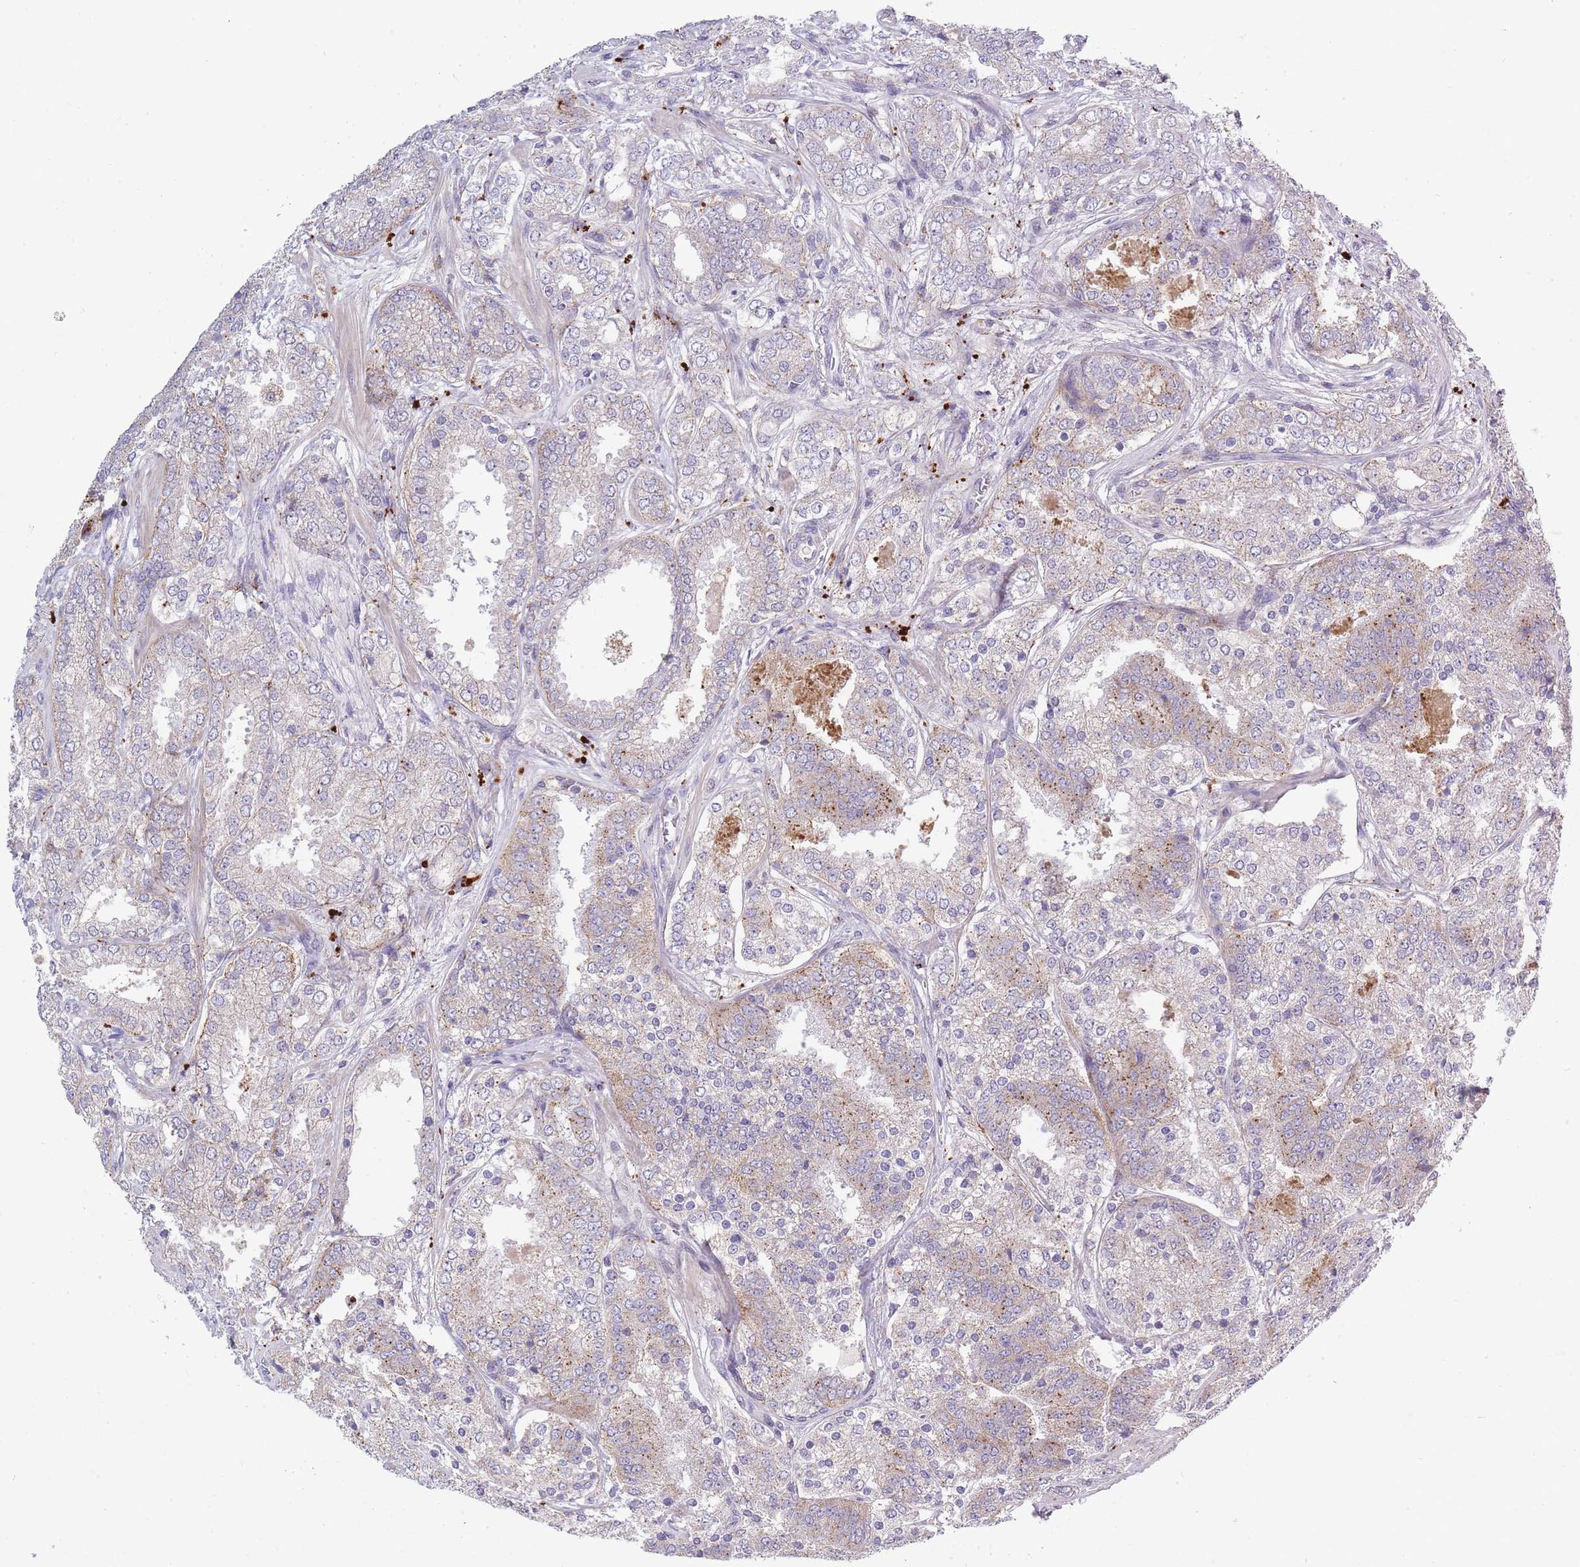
{"staining": {"intensity": "weak", "quantity": "<25%", "location": "cytoplasmic/membranous"}, "tissue": "prostate cancer", "cell_type": "Tumor cells", "image_type": "cancer", "snomed": [{"axis": "morphology", "description": "Adenocarcinoma, High grade"}, {"axis": "topography", "description": "Prostate"}], "caption": "Tumor cells show no significant expression in high-grade adenocarcinoma (prostate).", "gene": "TRIM61", "patient": {"sex": "male", "age": 63}}